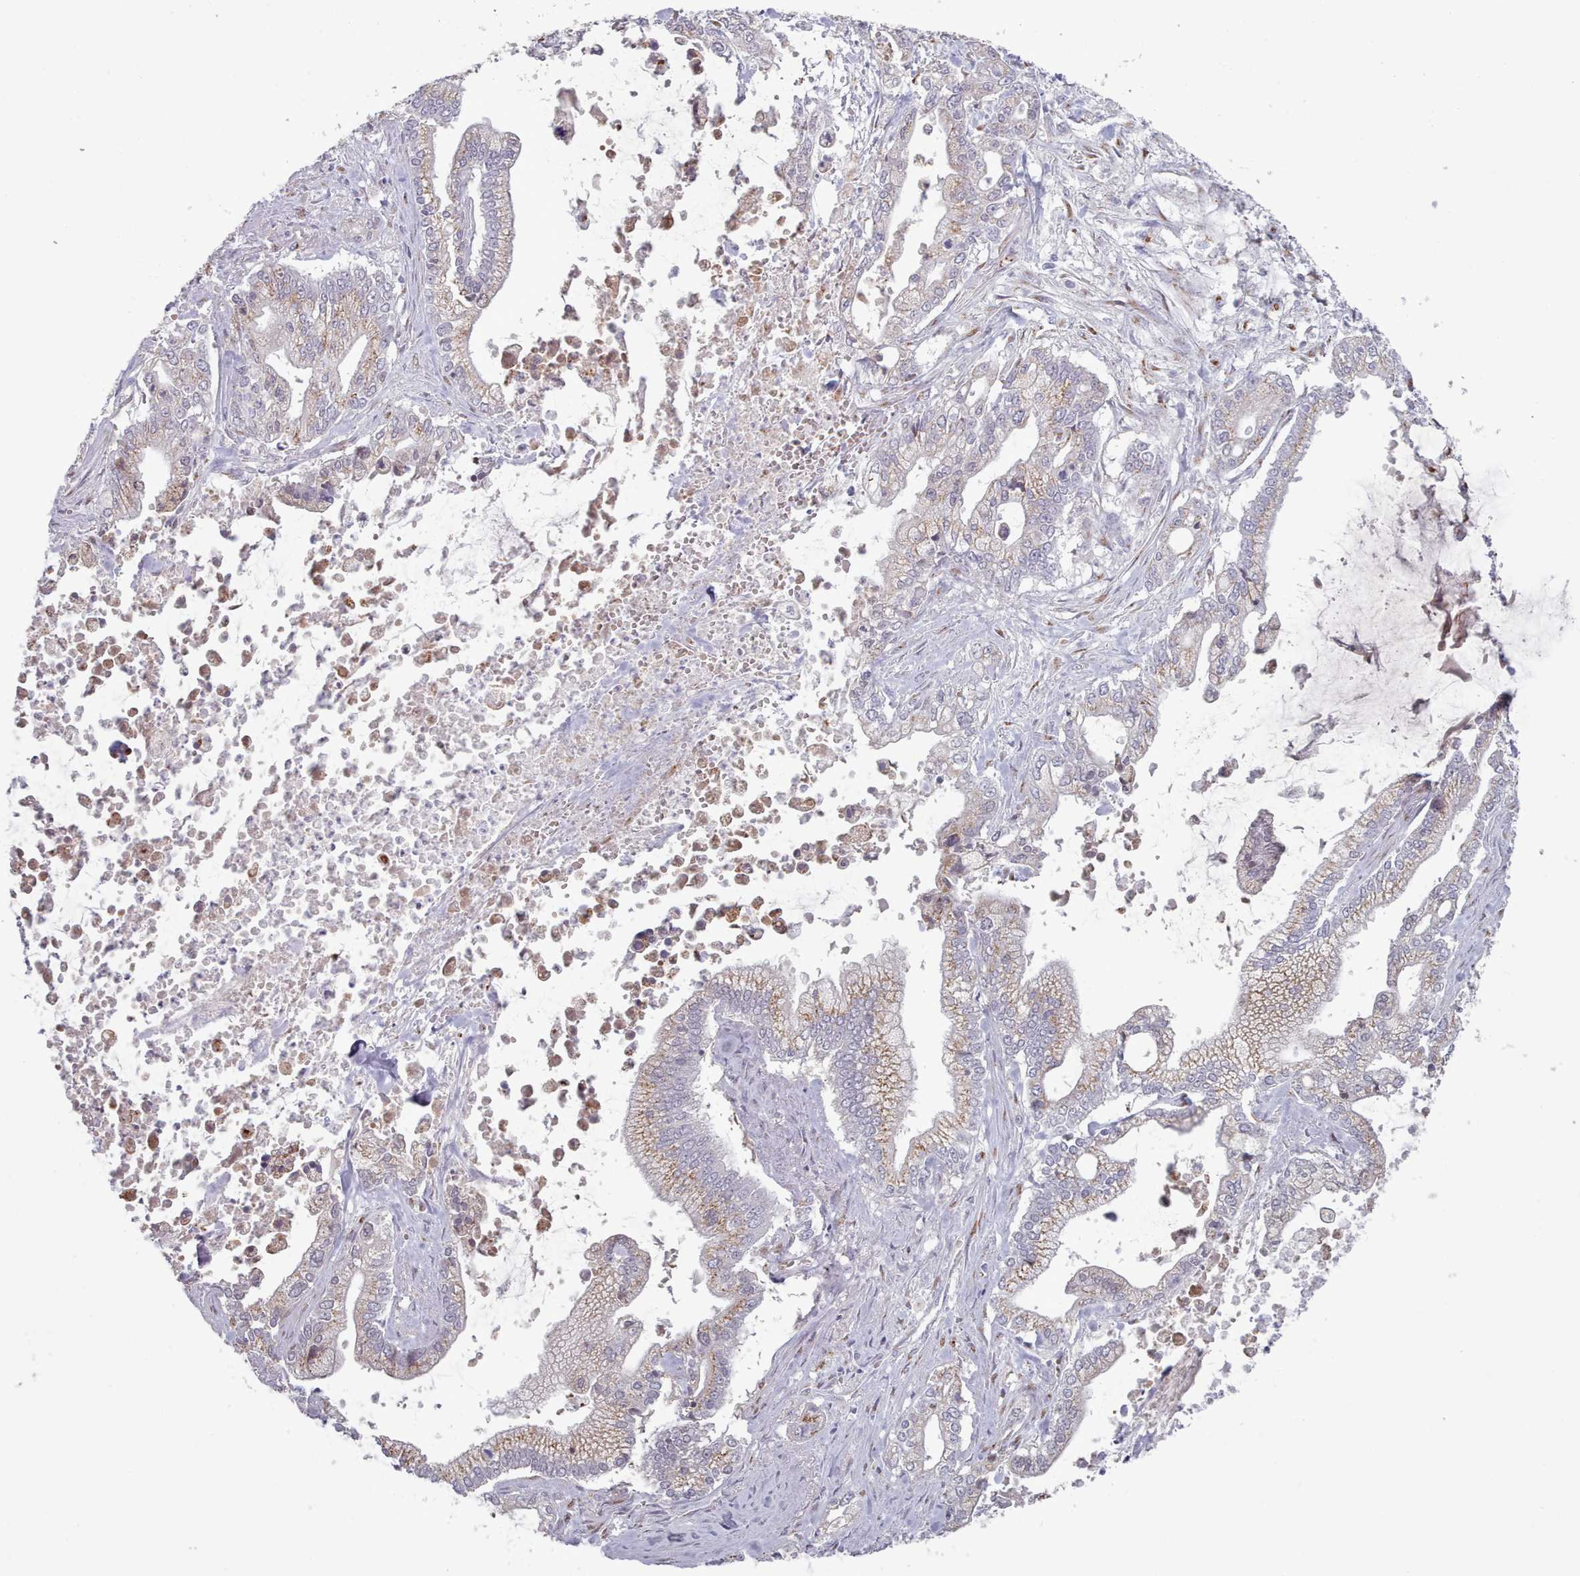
{"staining": {"intensity": "moderate", "quantity": ">75%", "location": "cytoplasmic/membranous"}, "tissue": "pancreatic cancer", "cell_type": "Tumor cells", "image_type": "cancer", "snomed": [{"axis": "morphology", "description": "Adenocarcinoma, NOS"}, {"axis": "topography", "description": "Pancreas"}], "caption": "Pancreatic cancer (adenocarcinoma) tissue displays moderate cytoplasmic/membranous expression in about >75% of tumor cells, visualized by immunohistochemistry.", "gene": "MAN1B1", "patient": {"sex": "male", "age": 69}}